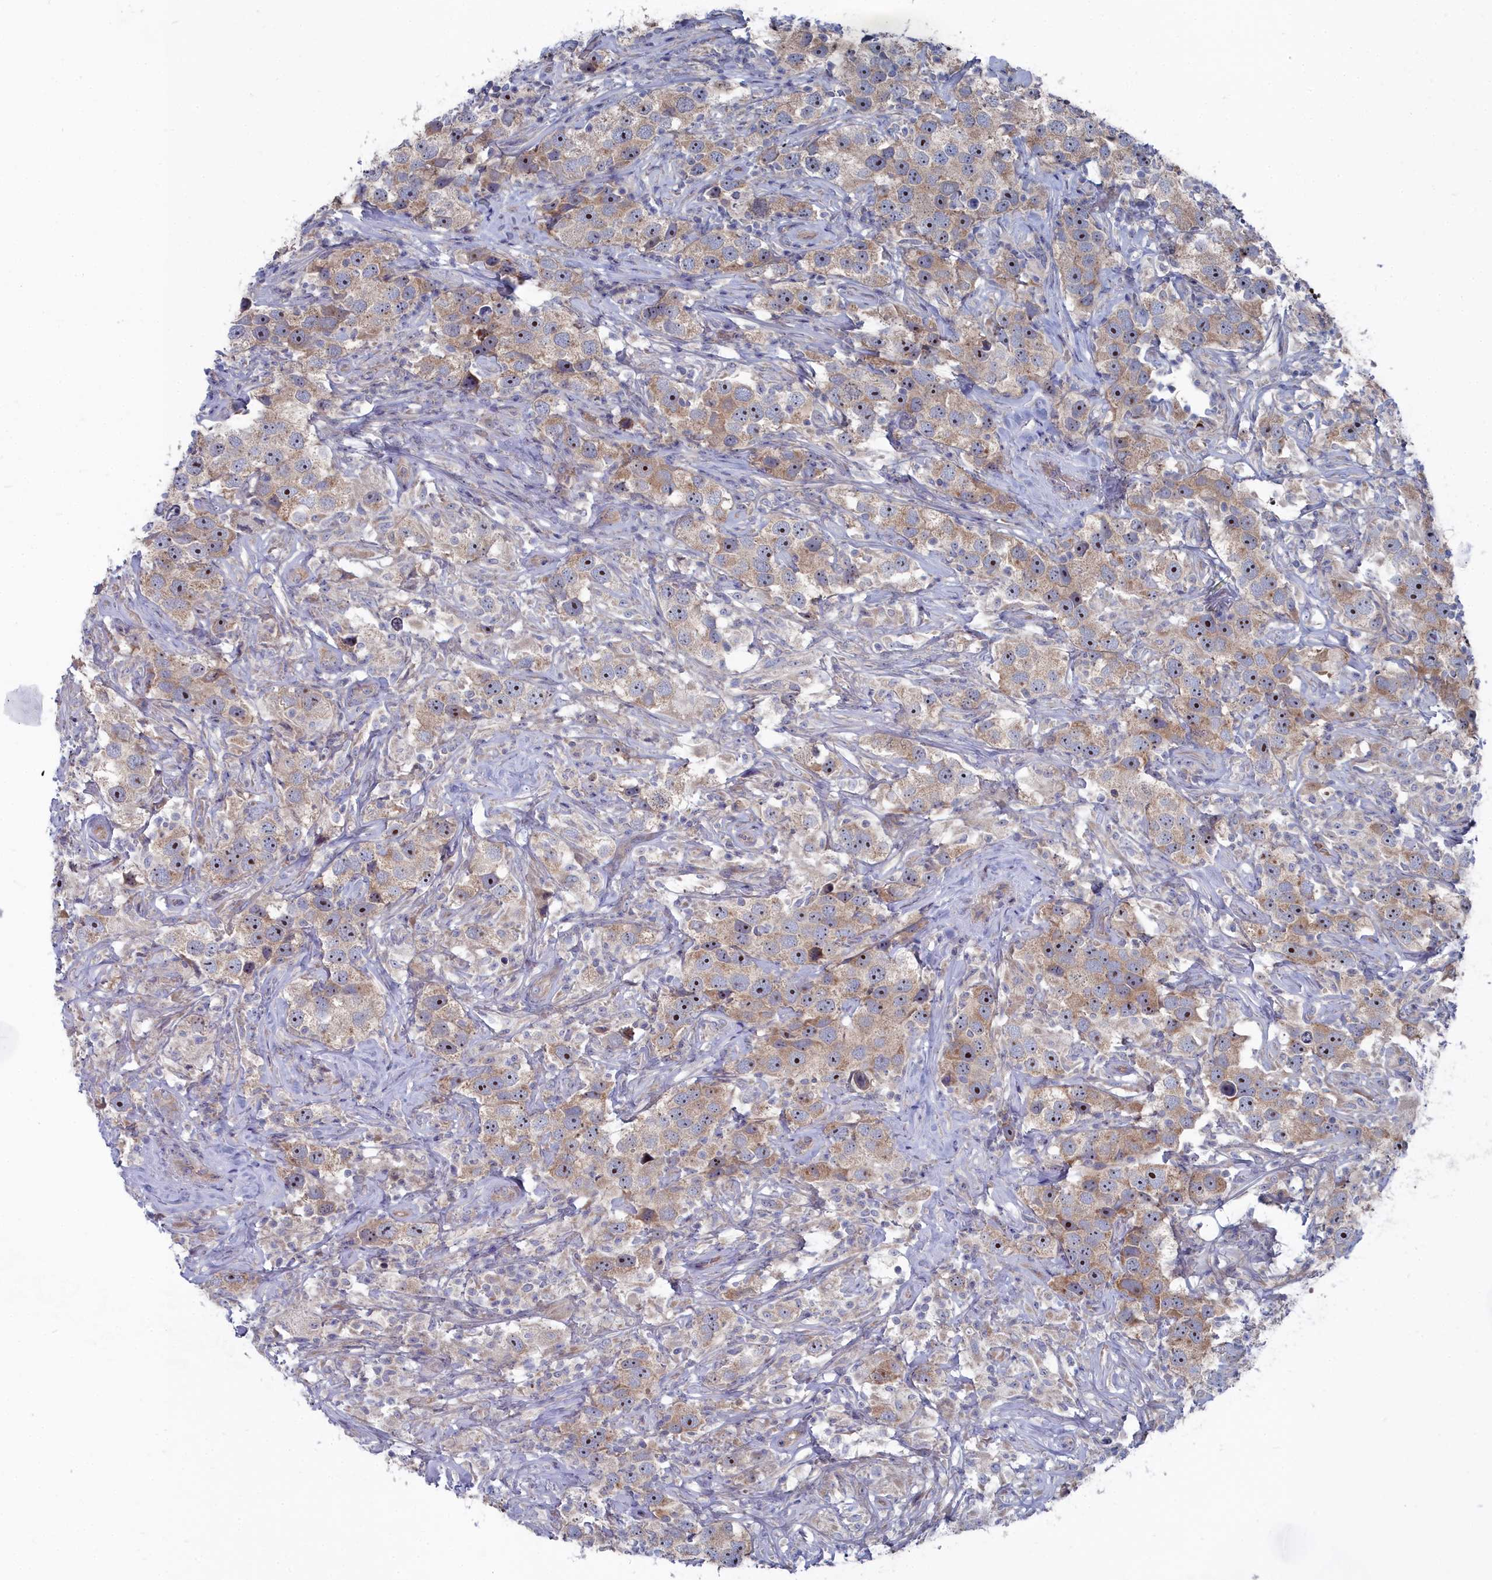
{"staining": {"intensity": "weak", "quantity": ">75%", "location": "cytoplasmic/membranous"}, "tissue": "testis cancer", "cell_type": "Tumor cells", "image_type": "cancer", "snomed": [{"axis": "morphology", "description": "Seminoma, NOS"}, {"axis": "topography", "description": "Testis"}], "caption": "Human testis cancer (seminoma) stained for a protein (brown) displays weak cytoplasmic/membranous positive positivity in about >75% of tumor cells.", "gene": "CCDC149", "patient": {"sex": "male", "age": 49}}